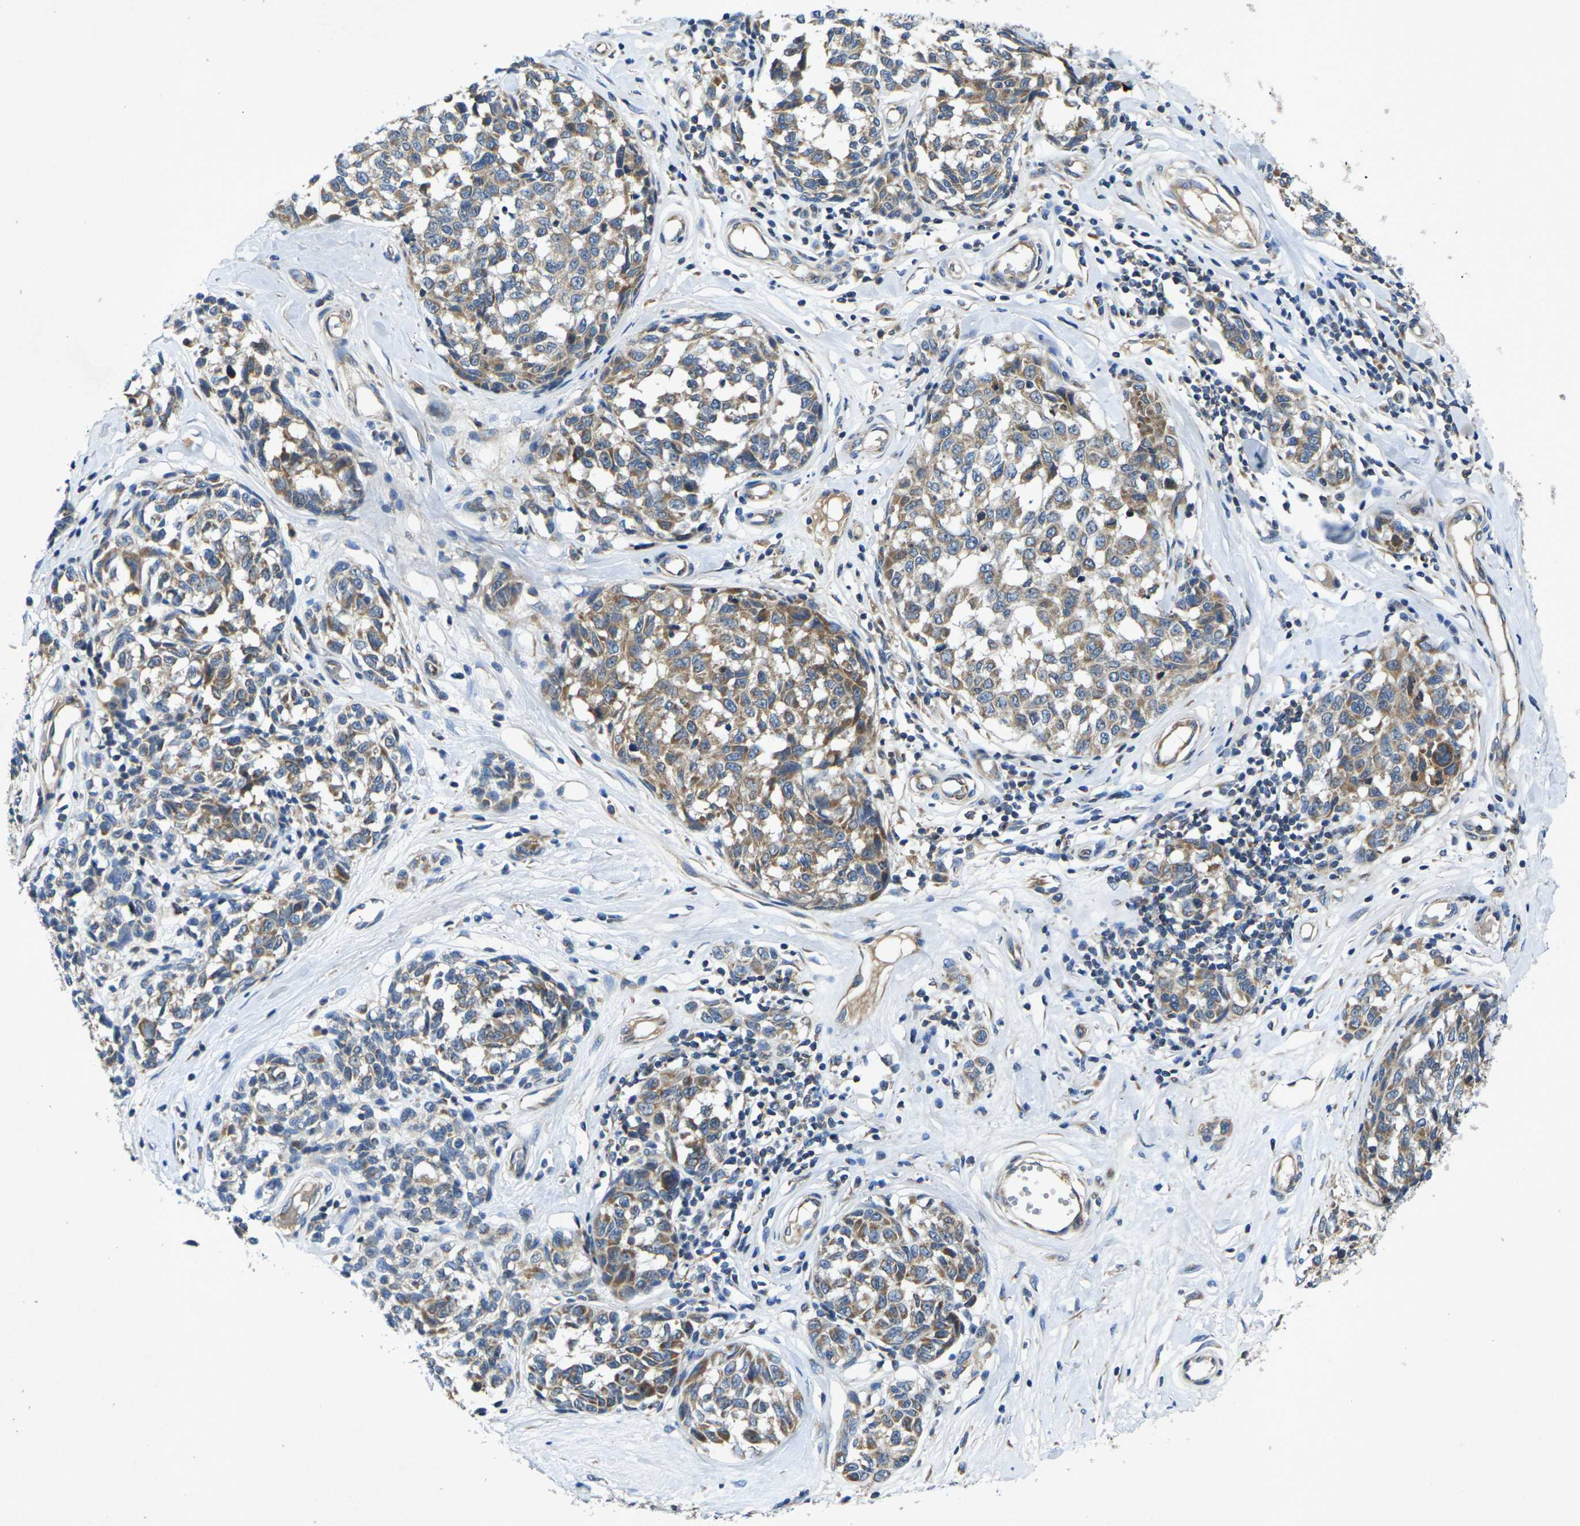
{"staining": {"intensity": "moderate", "quantity": ">75%", "location": "cytoplasmic/membranous"}, "tissue": "melanoma", "cell_type": "Tumor cells", "image_type": "cancer", "snomed": [{"axis": "morphology", "description": "Malignant melanoma, NOS"}, {"axis": "topography", "description": "Skin"}], "caption": "Immunohistochemical staining of malignant melanoma displays moderate cytoplasmic/membranous protein expression in approximately >75% of tumor cells.", "gene": "KIF1B", "patient": {"sex": "female", "age": 64}}